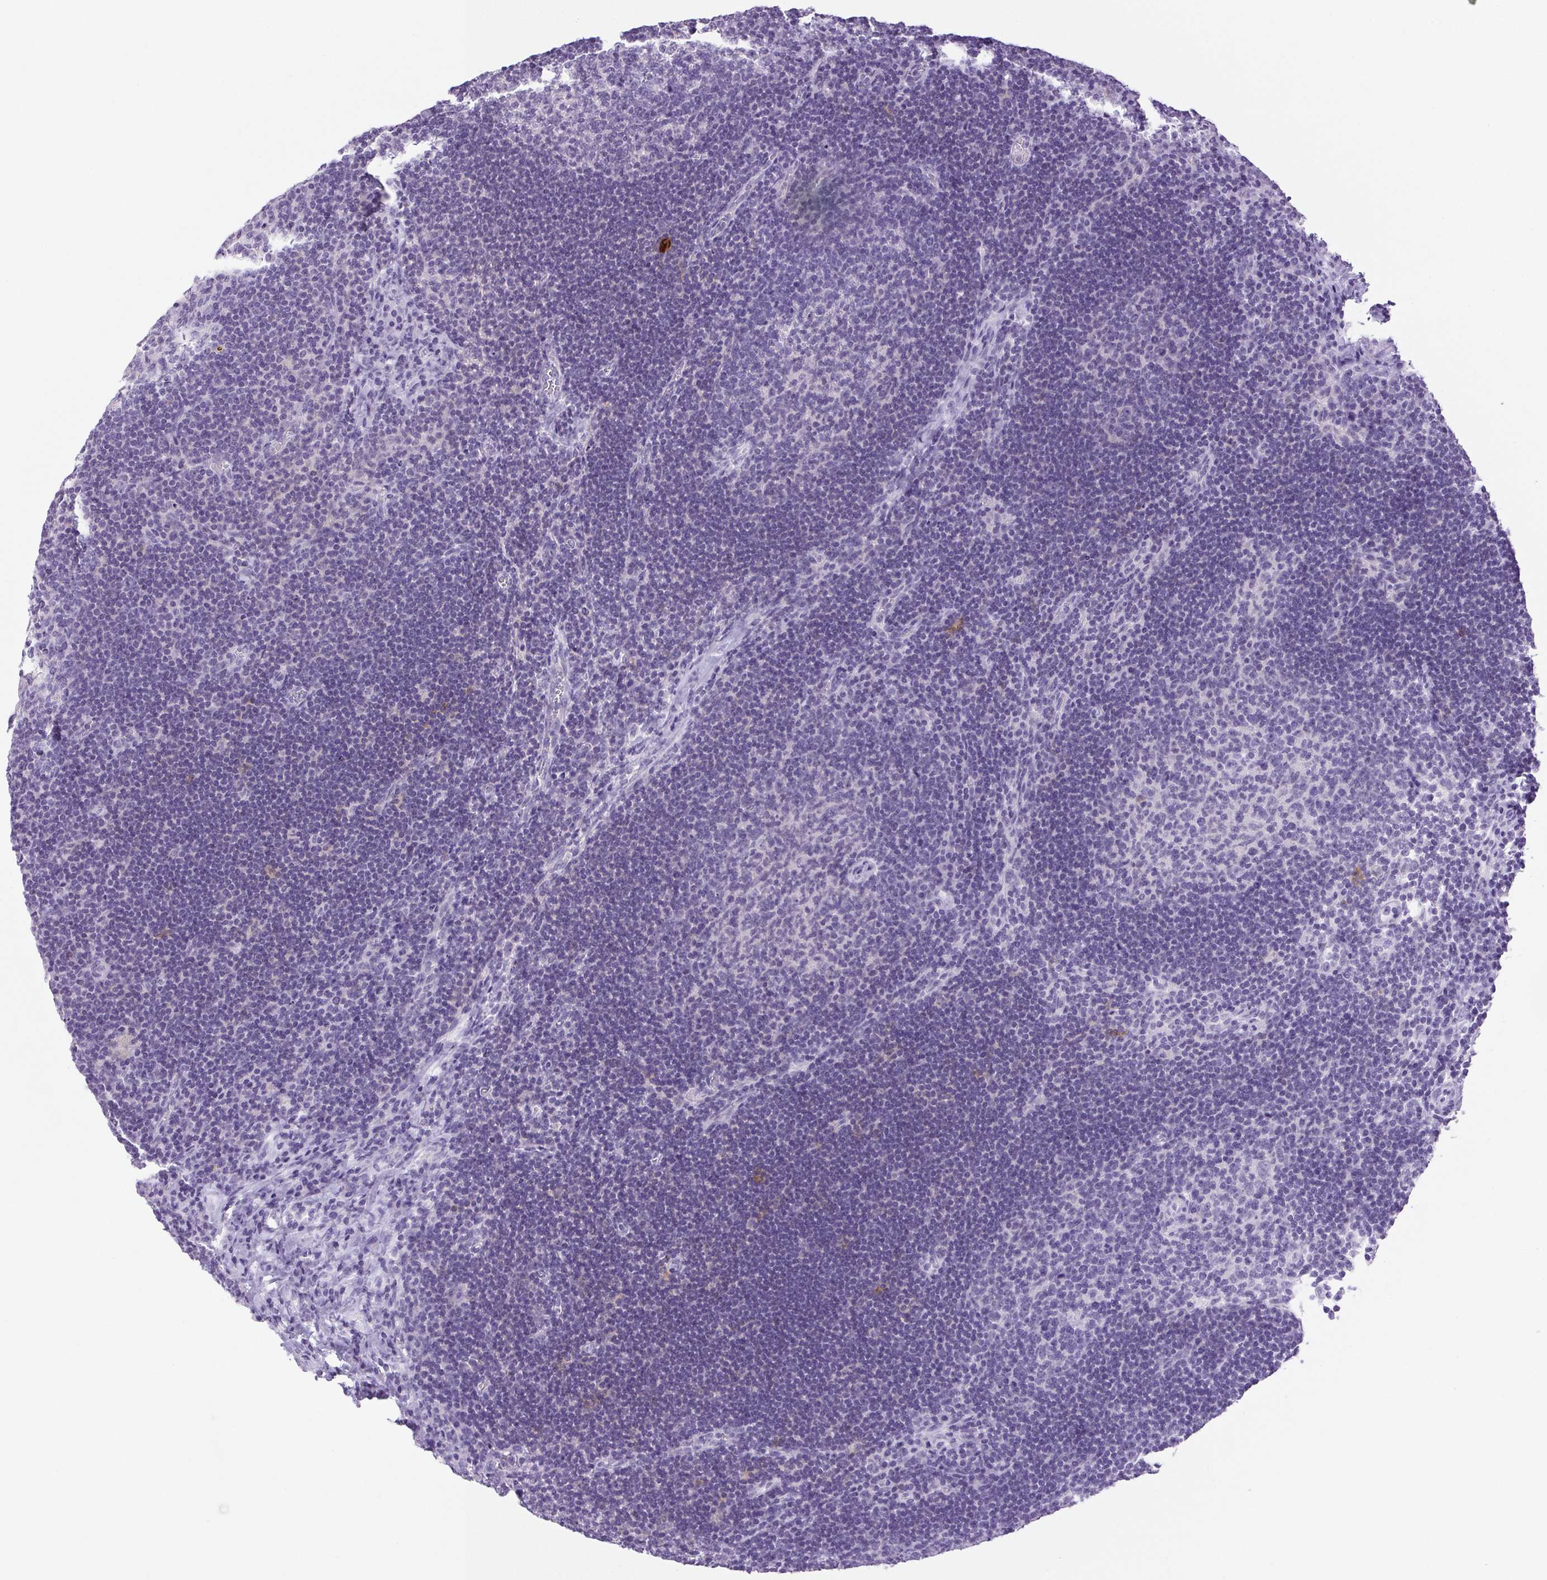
{"staining": {"intensity": "negative", "quantity": "none", "location": "none"}, "tissue": "lymph node", "cell_type": "Germinal center cells", "image_type": "normal", "snomed": [{"axis": "morphology", "description": "Normal tissue, NOS"}, {"axis": "topography", "description": "Lymph node"}], "caption": "DAB (3,3'-diaminobenzidine) immunohistochemical staining of benign lymph node reveals no significant staining in germinal center cells.", "gene": "HLA", "patient": {"sex": "male", "age": 67}}